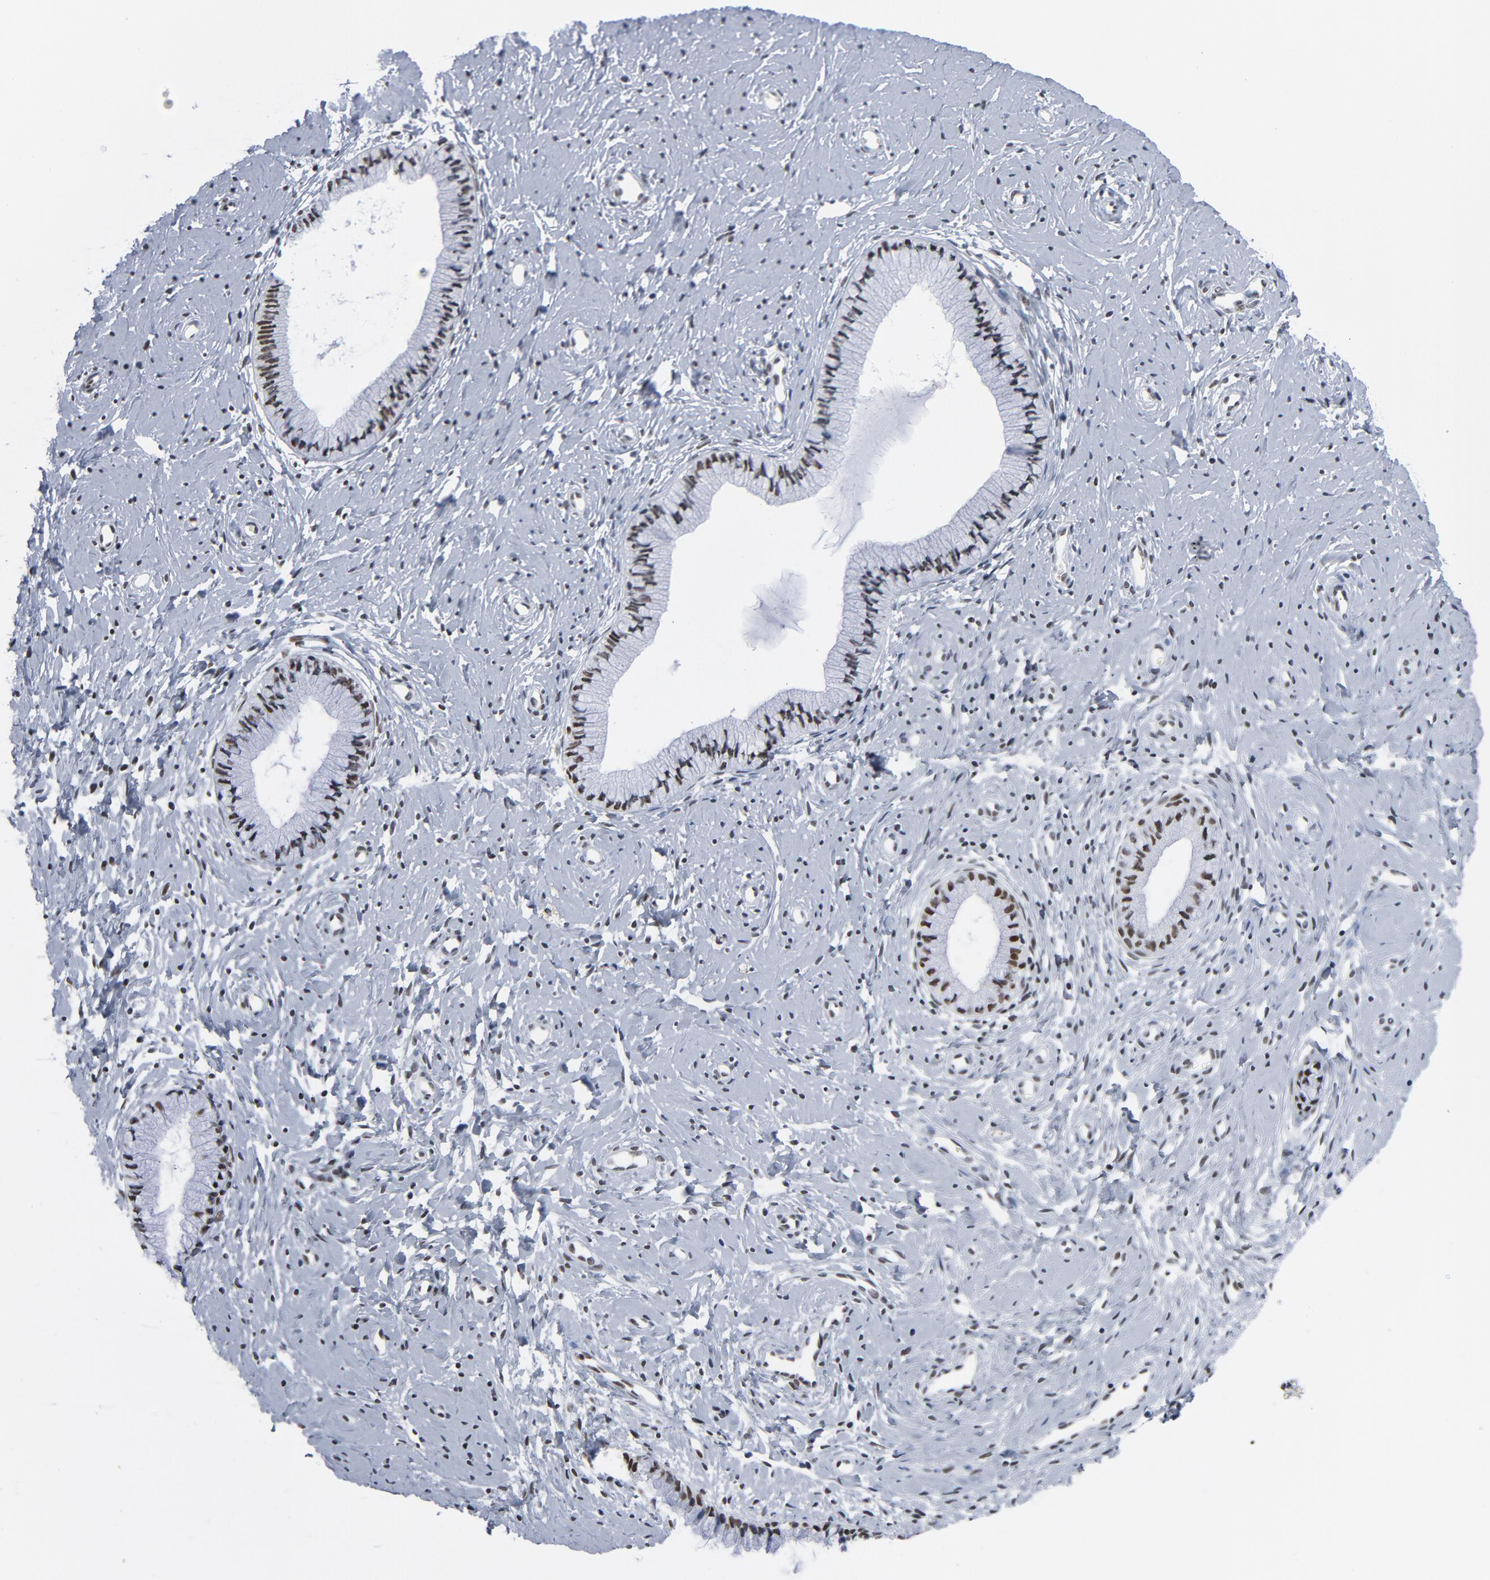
{"staining": {"intensity": "moderate", "quantity": ">75%", "location": "nuclear"}, "tissue": "cervix", "cell_type": "Glandular cells", "image_type": "normal", "snomed": [{"axis": "morphology", "description": "Normal tissue, NOS"}, {"axis": "topography", "description": "Cervix"}], "caption": "DAB immunohistochemical staining of benign cervix exhibits moderate nuclear protein expression in about >75% of glandular cells. (DAB (3,3'-diaminobenzidine) = brown stain, brightfield microscopy at high magnification).", "gene": "CSTF2", "patient": {"sex": "female", "age": 46}}